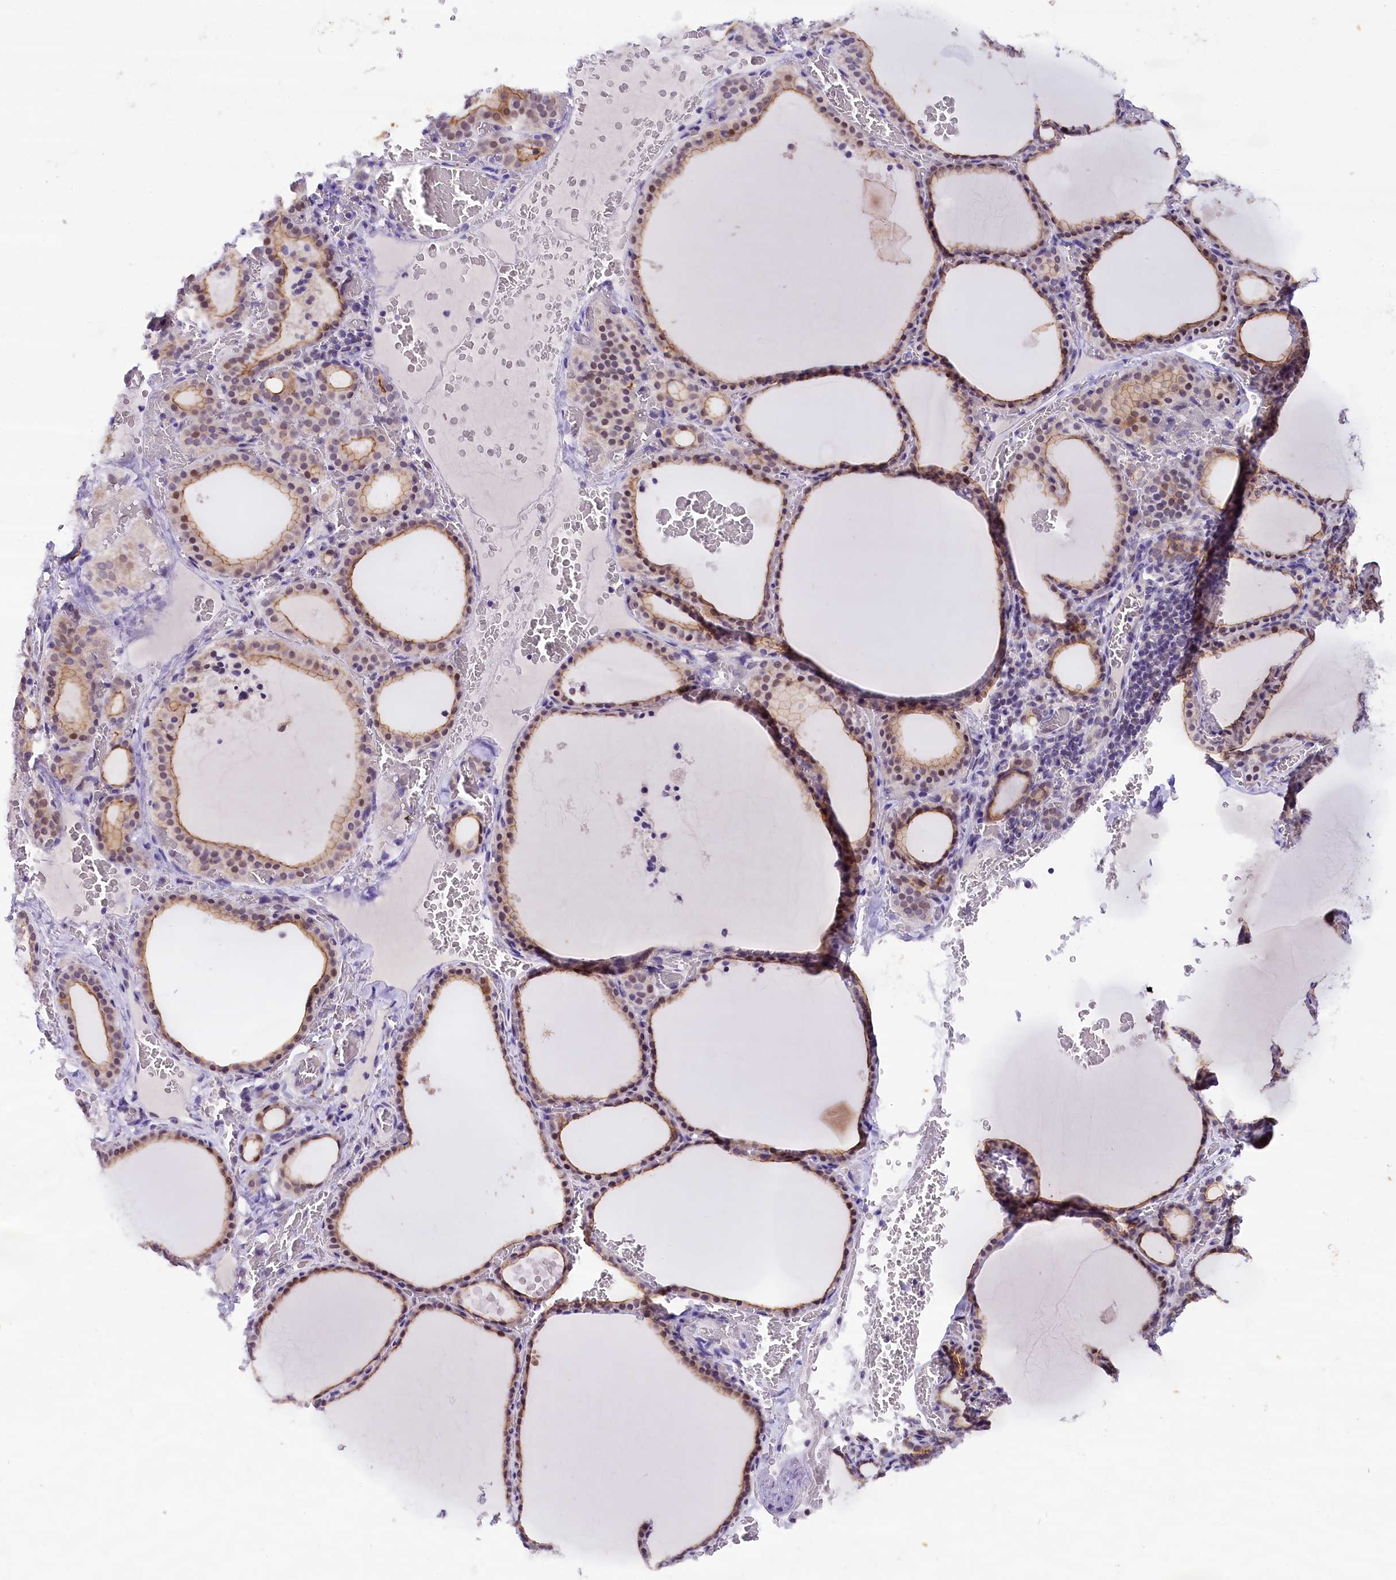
{"staining": {"intensity": "moderate", "quantity": "25%-75%", "location": "cytoplasmic/membranous,nuclear"}, "tissue": "thyroid gland", "cell_type": "Glandular cells", "image_type": "normal", "snomed": [{"axis": "morphology", "description": "Normal tissue, NOS"}, {"axis": "topography", "description": "Thyroid gland"}], "caption": "The image reveals staining of unremarkable thyroid gland, revealing moderate cytoplasmic/membranous,nuclear protein staining (brown color) within glandular cells.", "gene": "OSGEP", "patient": {"sex": "female", "age": 39}}